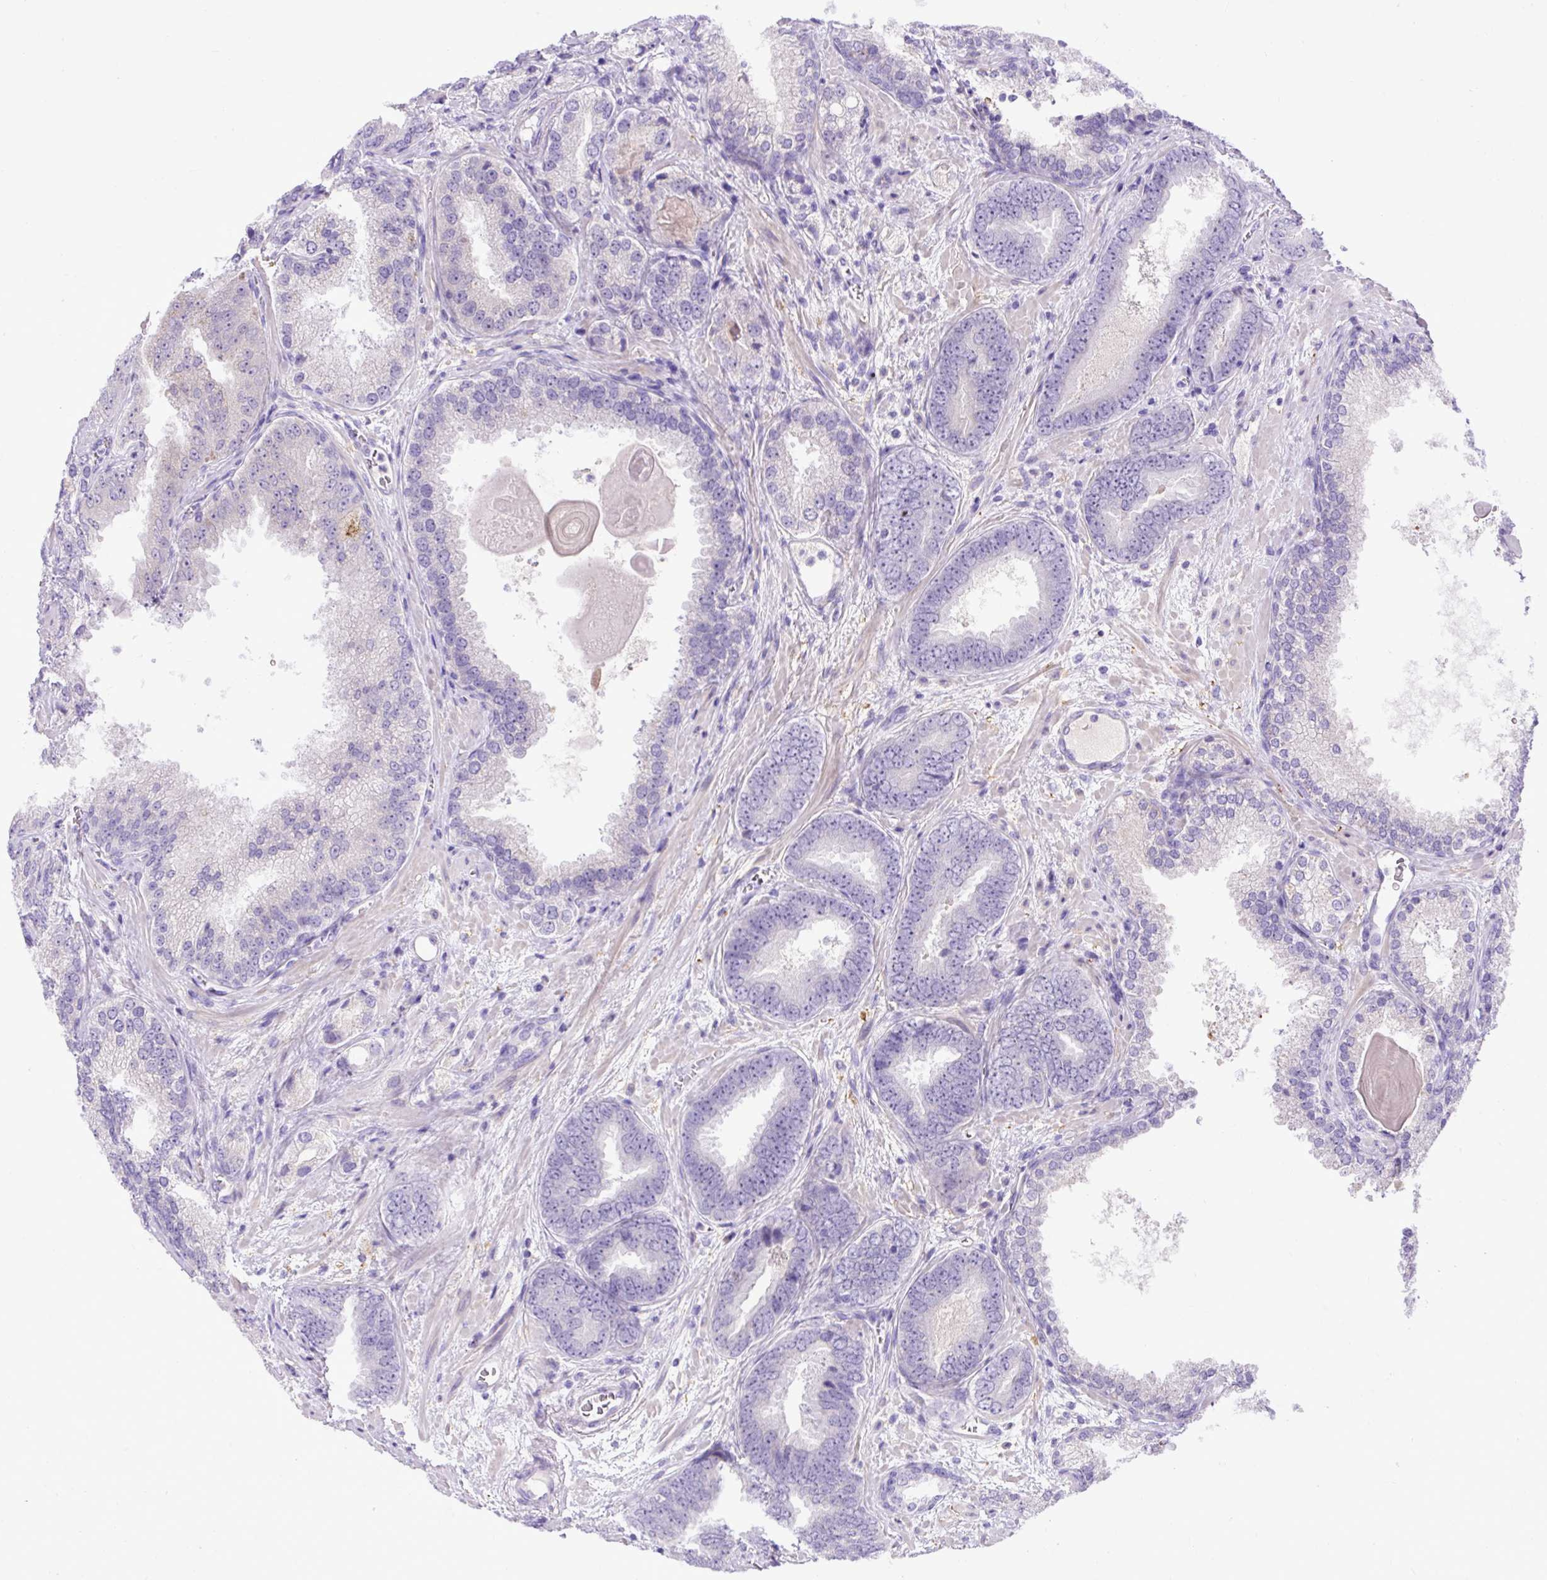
{"staining": {"intensity": "moderate", "quantity": "<25%", "location": "cytoplasmic/membranous"}, "tissue": "prostate cancer", "cell_type": "Tumor cells", "image_type": "cancer", "snomed": [{"axis": "morphology", "description": "Adenocarcinoma, High grade"}, {"axis": "topography", "description": "Prostate"}], "caption": "High-magnification brightfield microscopy of prostate adenocarcinoma (high-grade) stained with DAB (brown) and counterstained with hematoxylin (blue). tumor cells exhibit moderate cytoplasmic/membranous expression is present in approximately<25% of cells.", "gene": "SPTBN5", "patient": {"sex": "male", "age": 63}}